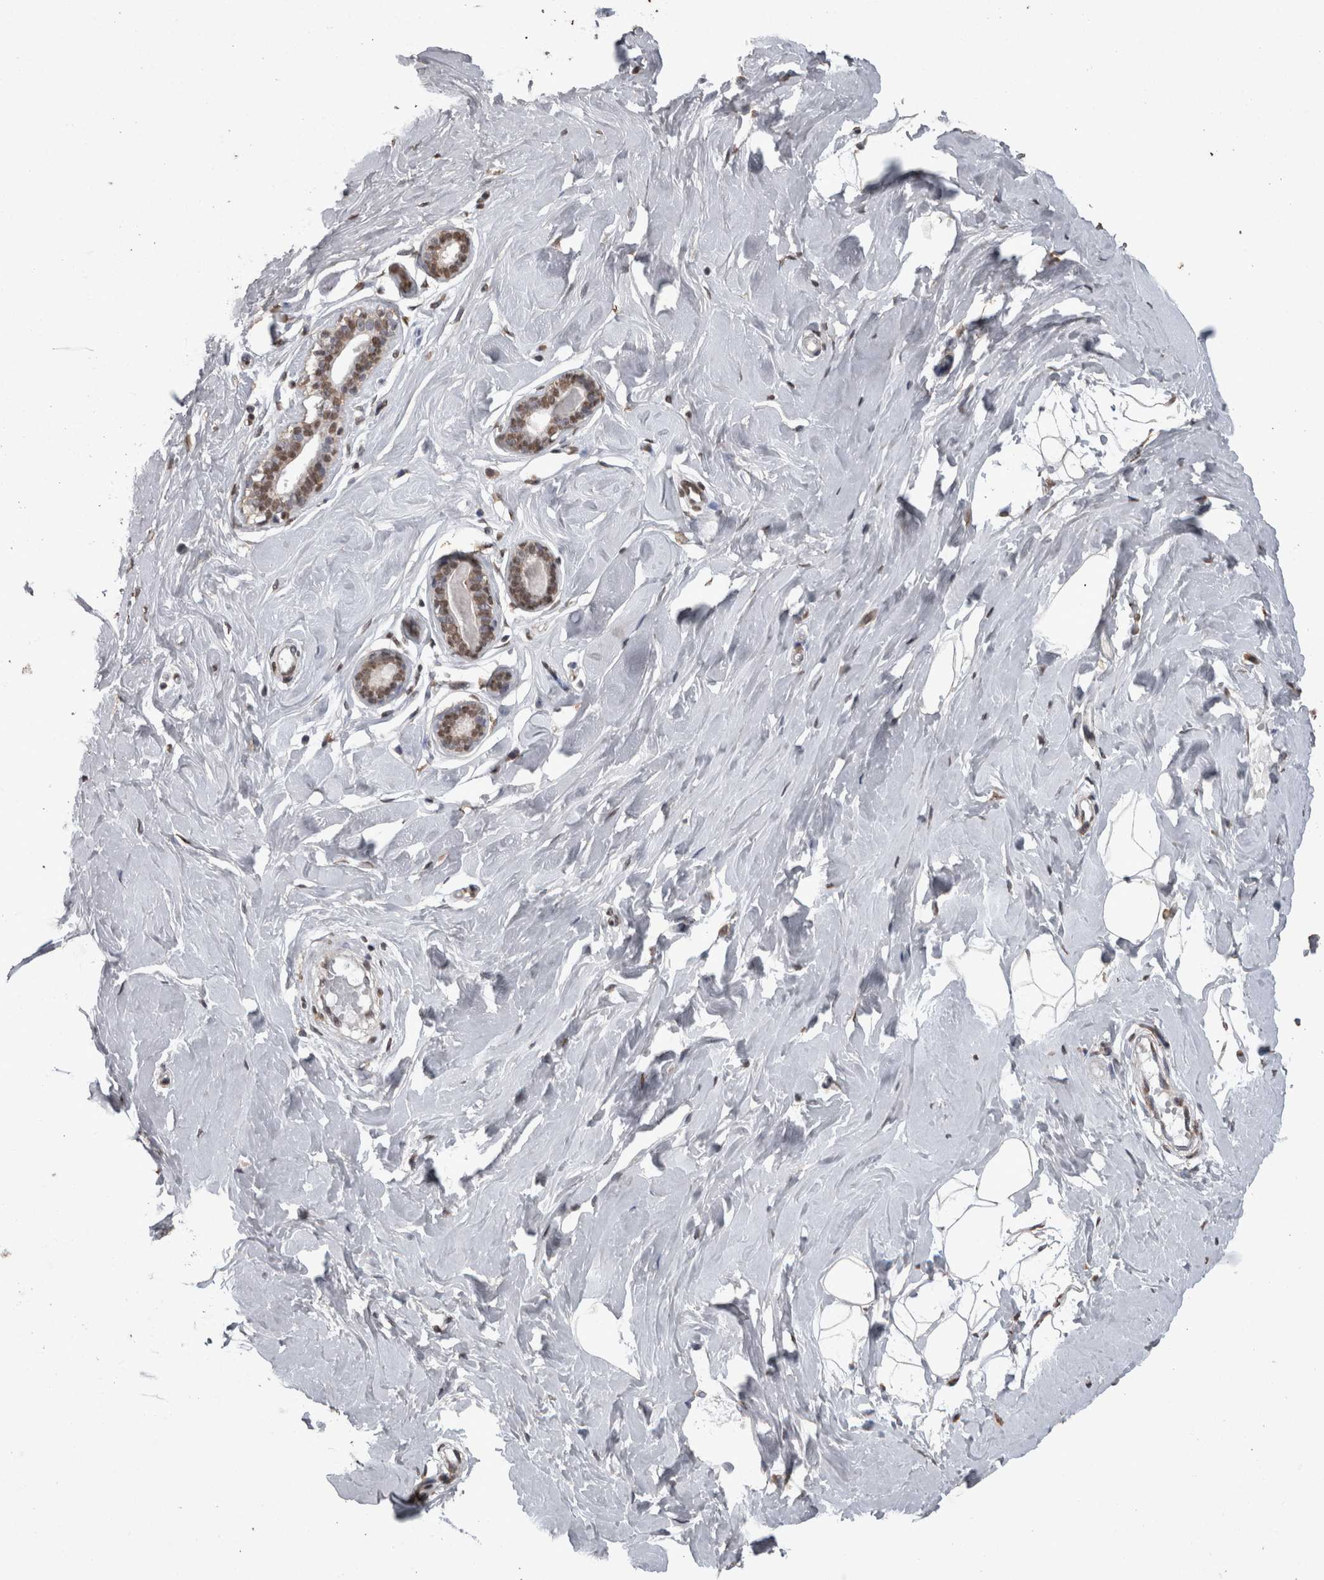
{"staining": {"intensity": "negative", "quantity": "none", "location": "none"}, "tissue": "breast", "cell_type": "Adipocytes", "image_type": "normal", "snomed": [{"axis": "morphology", "description": "Normal tissue, NOS"}, {"axis": "topography", "description": "Breast"}], "caption": "An immunohistochemistry (IHC) photomicrograph of benign breast is shown. There is no staining in adipocytes of breast. (IHC, brightfield microscopy, high magnification).", "gene": "SMAD7", "patient": {"sex": "female", "age": 23}}